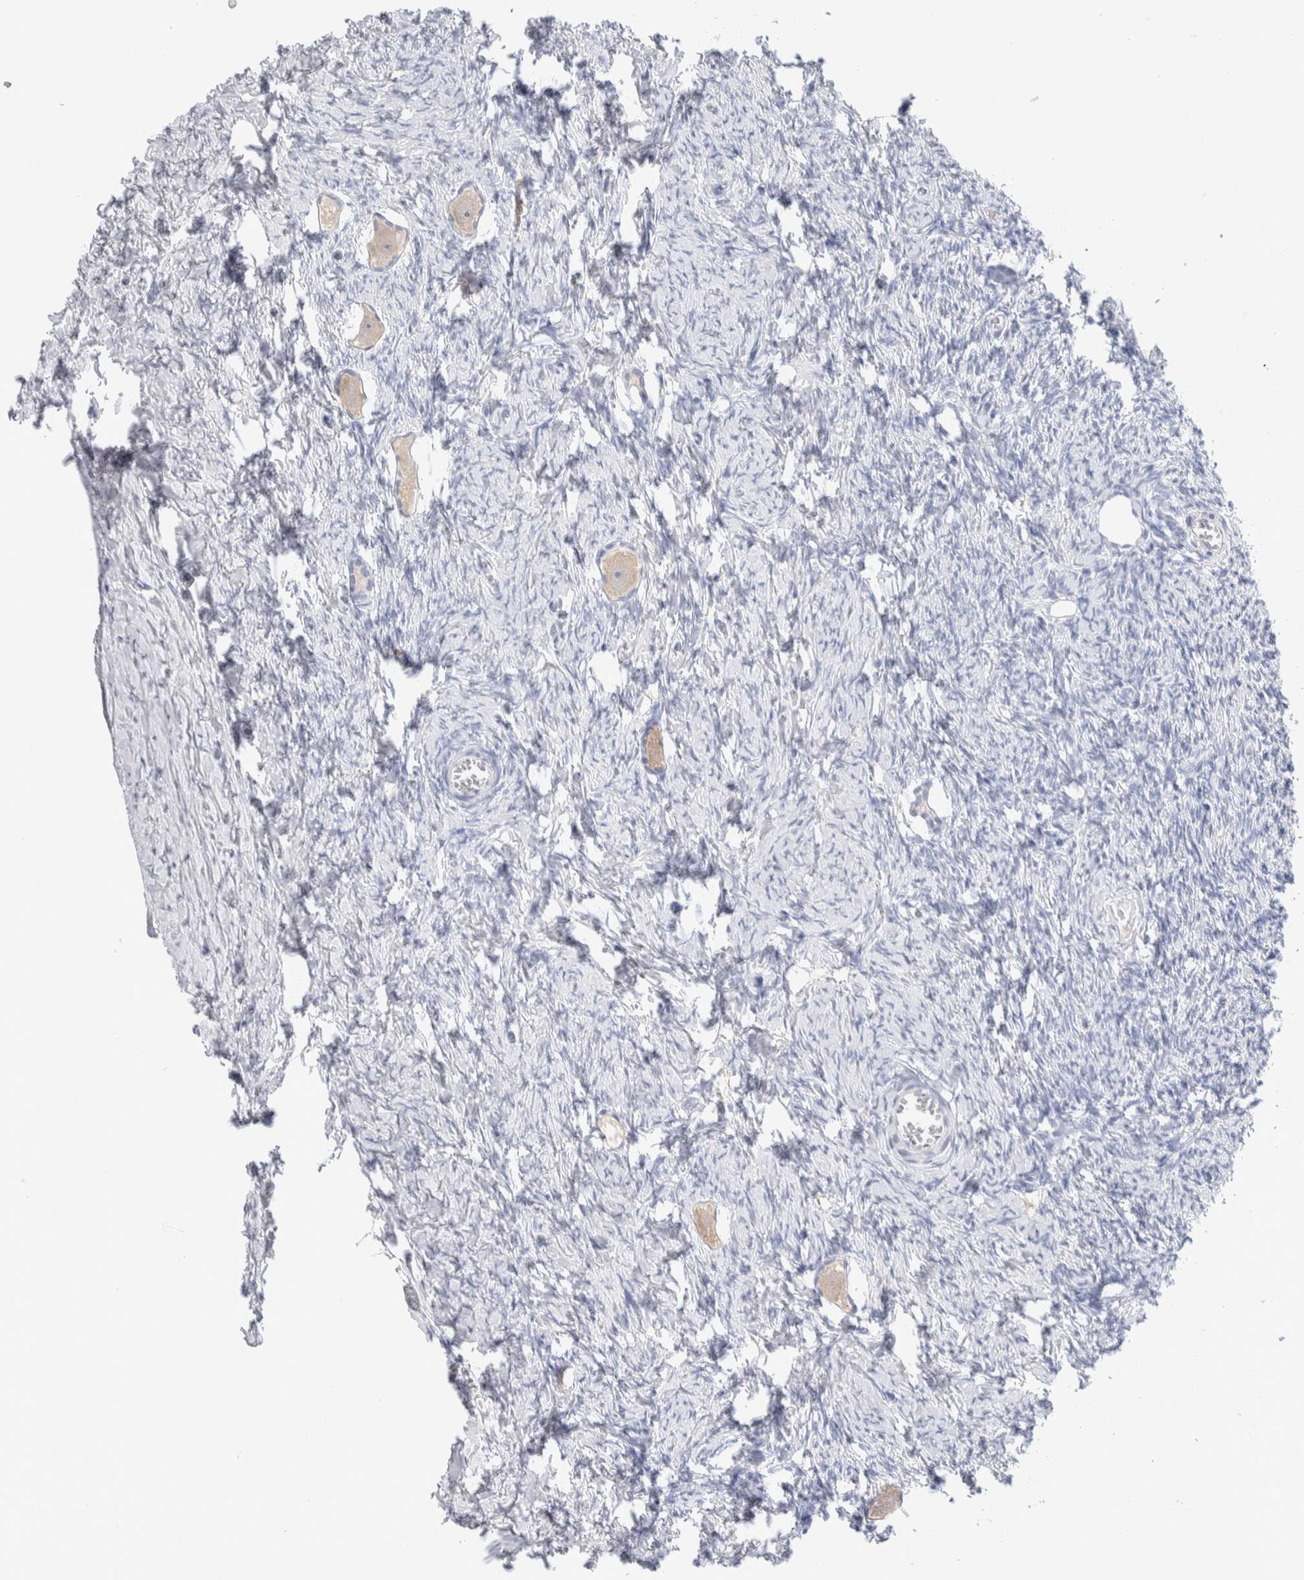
{"staining": {"intensity": "weak", "quantity": "<25%", "location": "cytoplasmic/membranous"}, "tissue": "ovary", "cell_type": "Follicle cells", "image_type": "normal", "snomed": [{"axis": "morphology", "description": "Normal tissue, NOS"}, {"axis": "topography", "description": "Ovary"}], "caption": "Human ovary stained for a protein using immunohistochemistry exhibits no staining in follicle cells.", "gene": "GDA", "patient": {"sex": "female", "age": 27}}